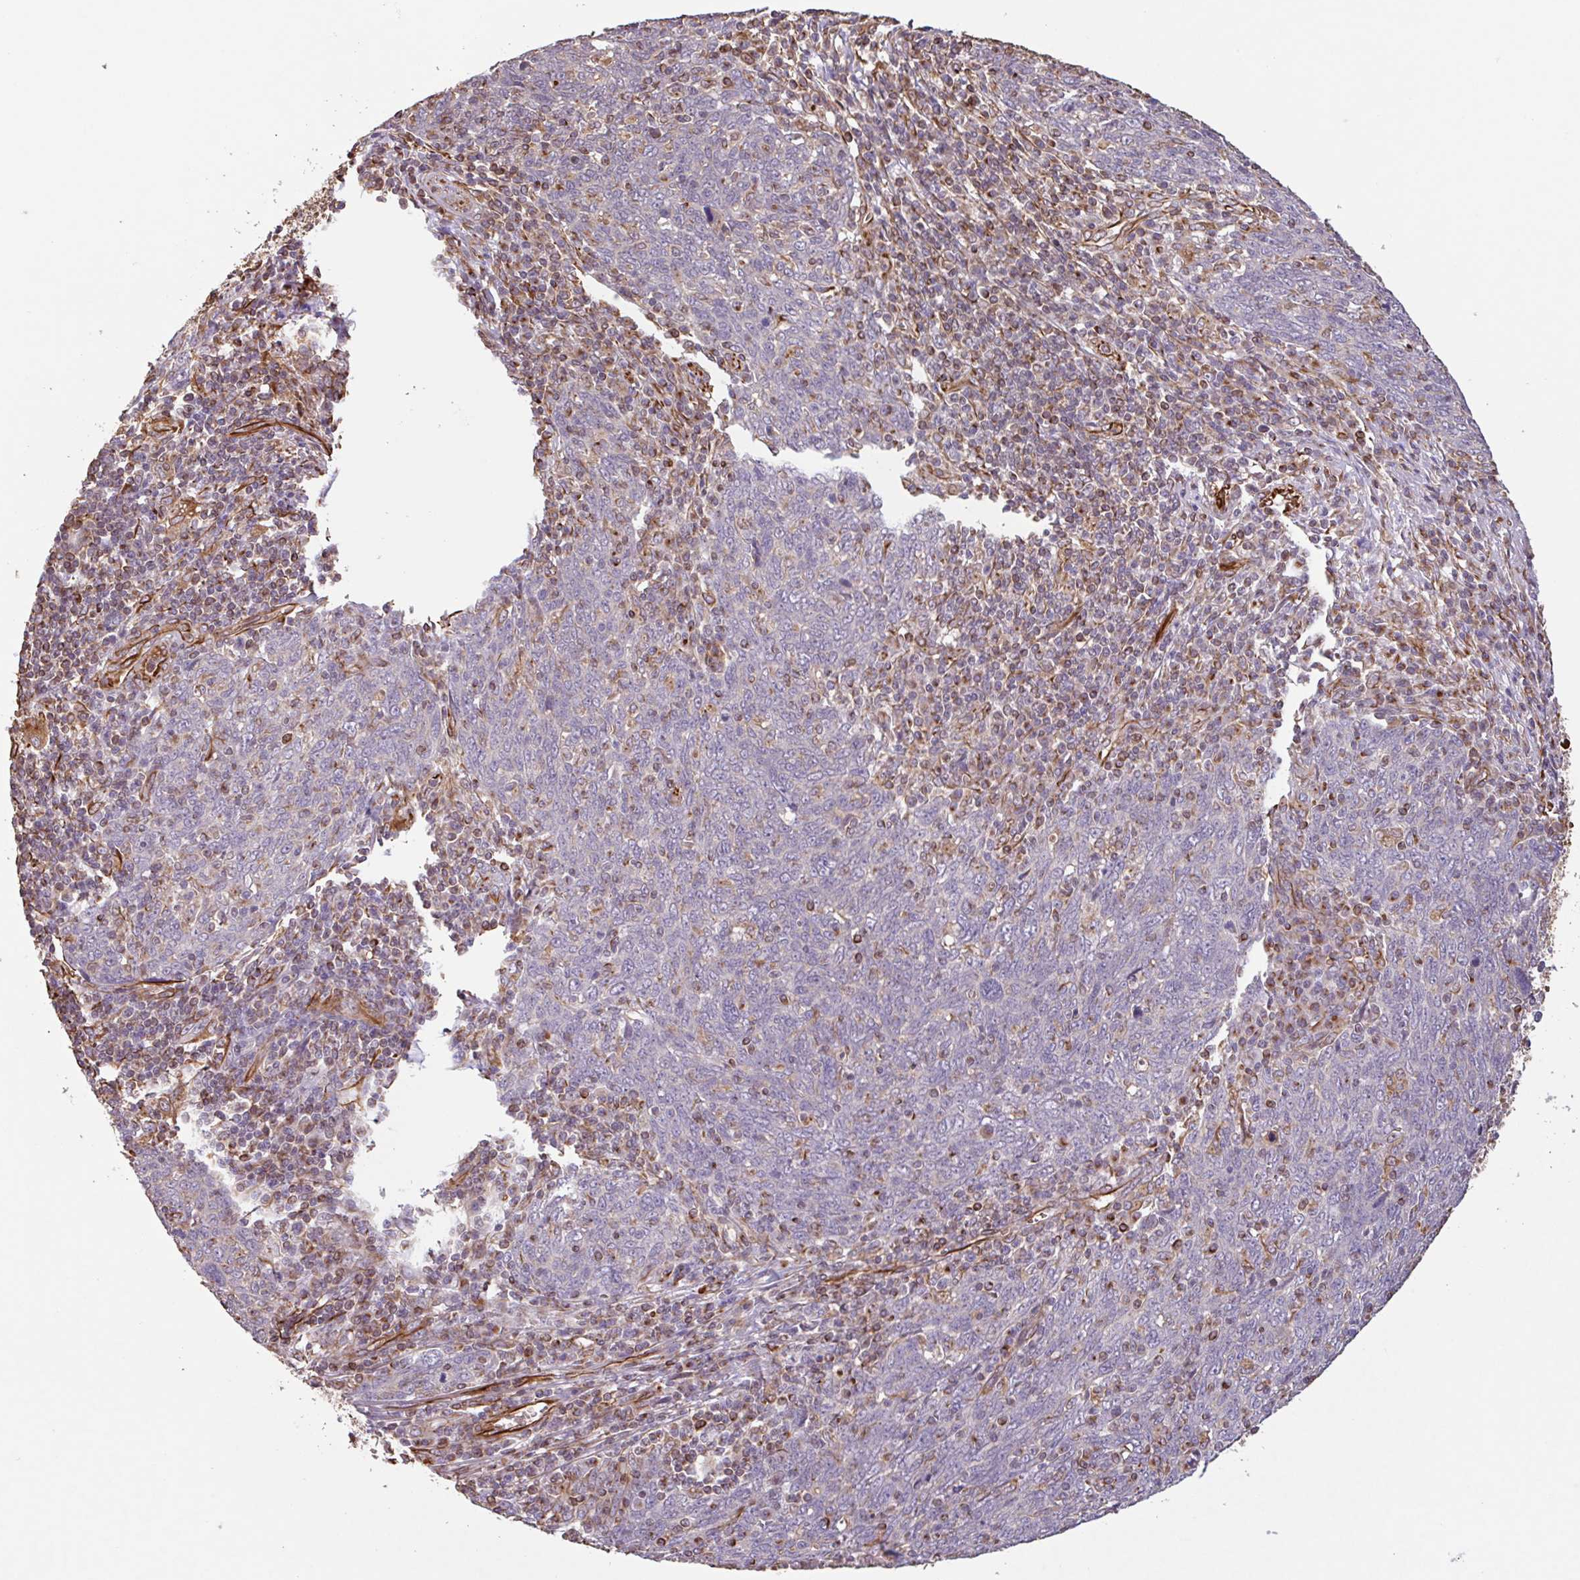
{"staining": {"intensity": "negative", "quantity": "none", "location": "none"}, "tissue": "lung cancer", "cell_type": "Tumor cells", "image_type": "cancer", "snomed": [{"axis": "morphology", "description": "Squamous cell carcinoma, NOS"}, {"axis": "topography", "description": "Lung"}], "caption": "Immunohistochemical staining of human lung squamous cell carcinoma demonstrates no significant expression in tumor cells.", "gene": "ZNF790", "patient": {"sex": "female", "age": 72}}